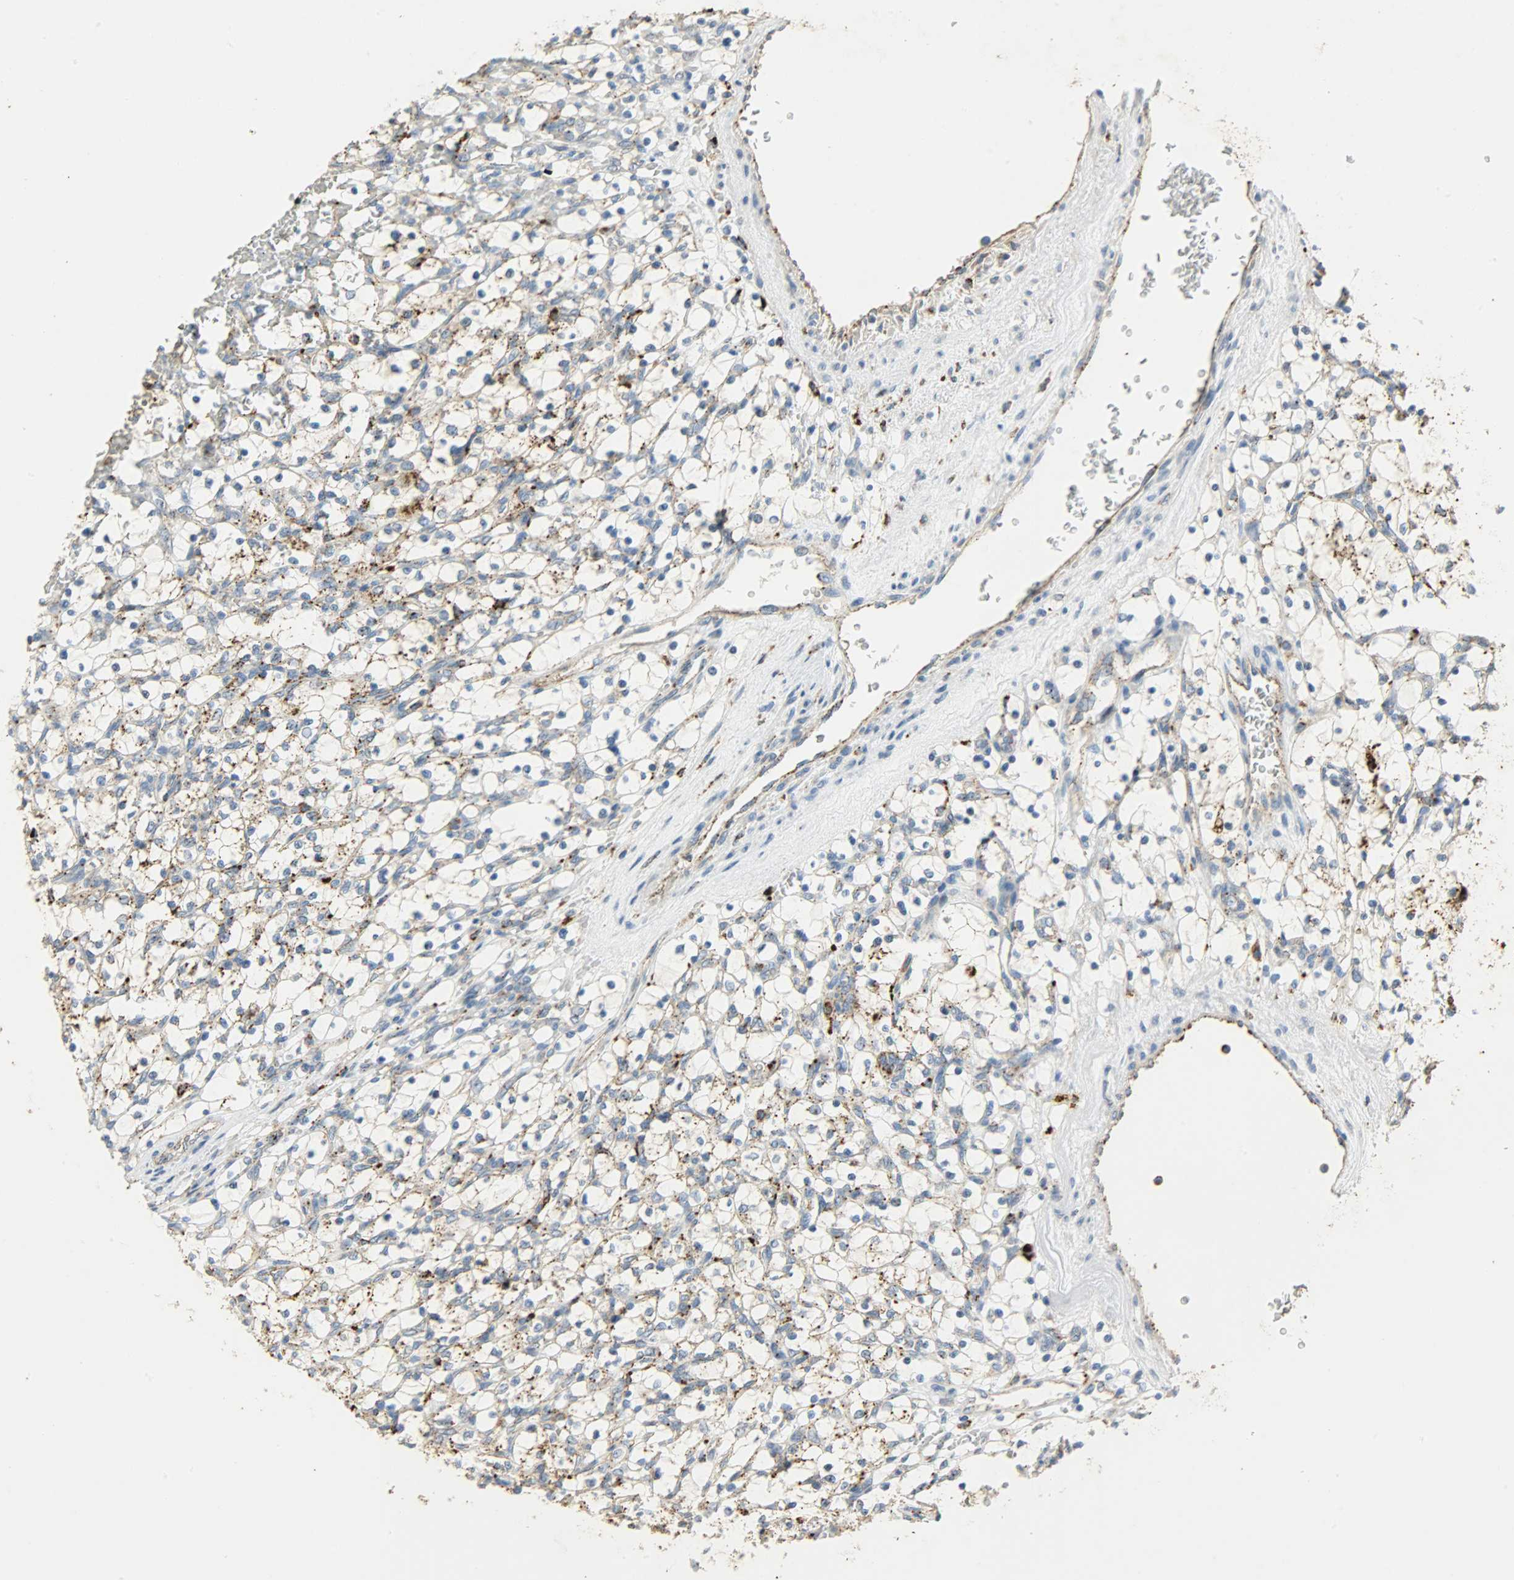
{"staining": {"intensity": "moderate", "quantity": "<25%", "location": "cytoplasmic/membranous"}, "tissue": "renal cancer", "cell_type": "Tumor cells", "image_type": "cancer", "snomed": [{"axis": "morphology", "description": "Adenocarcinoma, NOS"}, {"axis": "topography", "description": "Kidney"}], "caption": "High-magnification brightfield microscopy of renal cancer (adenocarcinoma) stained with DAB (3,3'-diaminobenzidine) (brown) and counterstained with hematoxylin (blue). tumor cells exhibit moderate cytoplasmic/membranous positivity is present in approximately<25% of cells. (Brightfield microscopy of DAB IHC at high magnification).", "gene": "ASAH1", "patient": {"sex": "female", "age": 69}}